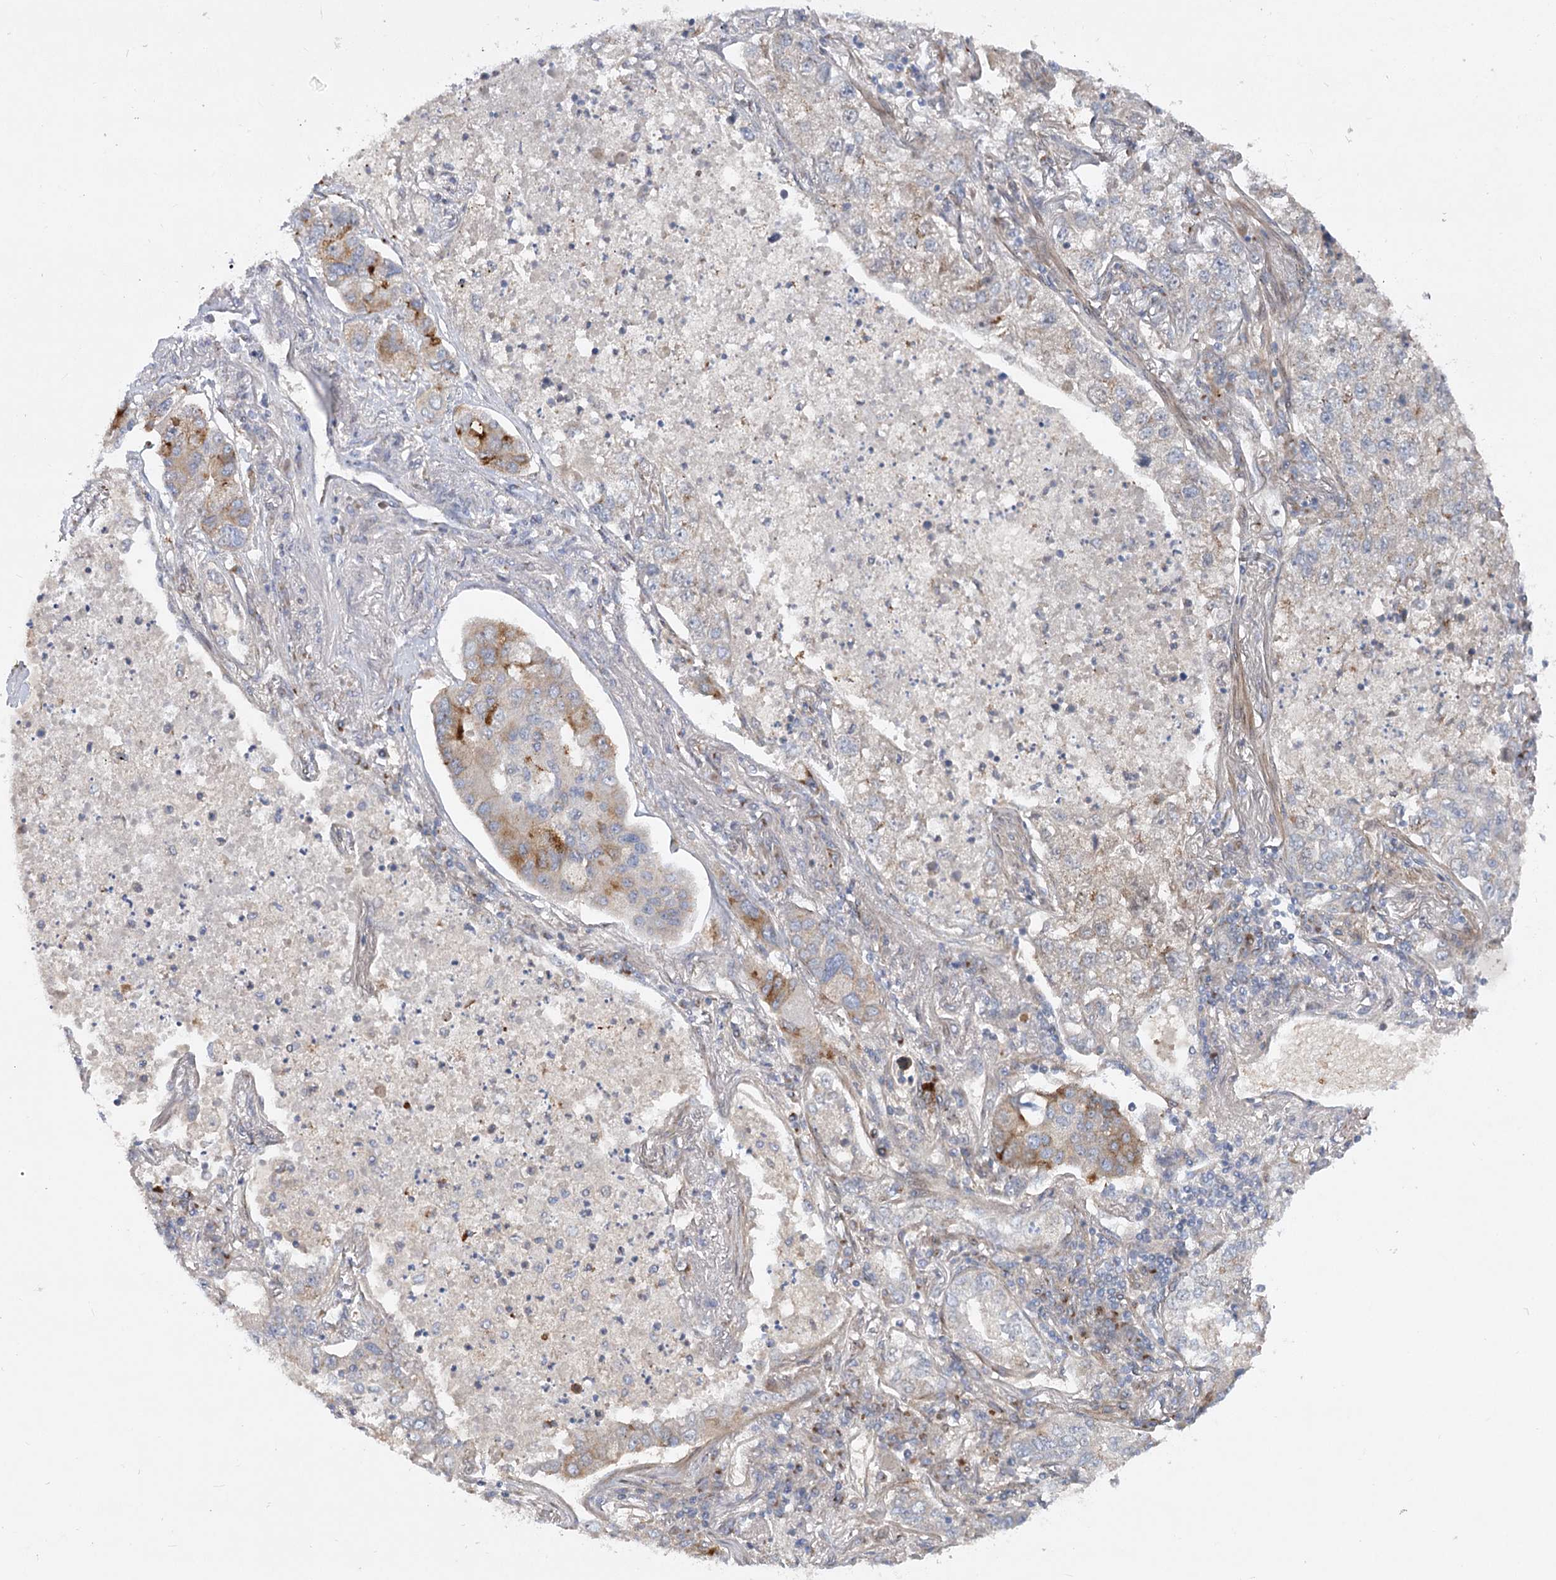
{"staining": {"intensity": "moderate", "quantity": "<25%", "location": "cytoplasmic/membranous"}, "tissue": "lung cancer", "cell_type": "Tumor cells", "image_type": "cancer", "snomed": [{"axis": "morphology", "description": "Adenocarcinoma, NOS"}, {"axis": "topography", "description": "Lung"}], "caption": "IHC of human lung cancer exhibits low levels of moderate cytoplasmic/membranous positivity in approximately <25% of tumor cells.", "gene": "FGF19", "patient": {"sex": "male", "age": 49}}